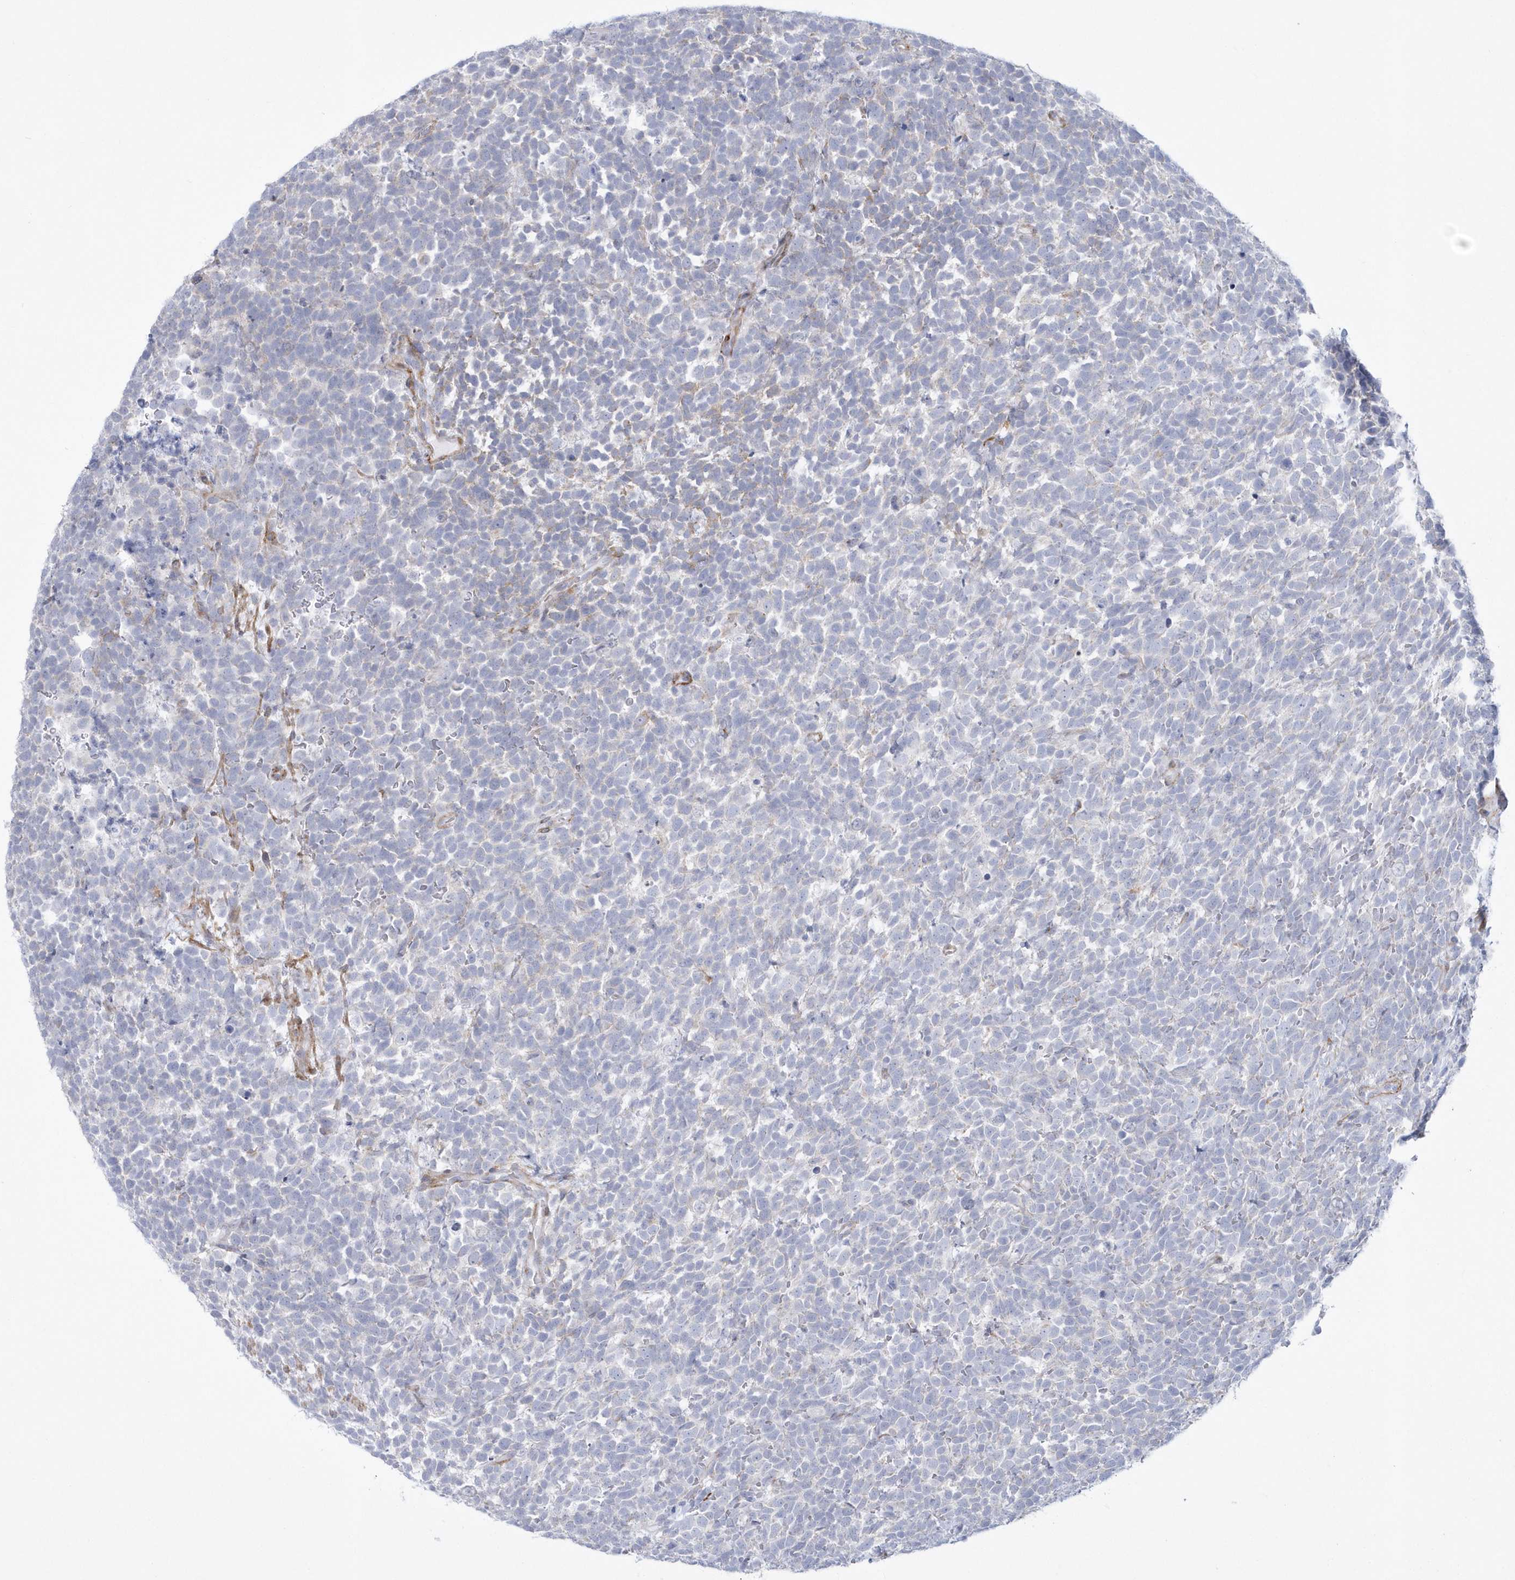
{"staining": {"intensity": "negative", "quantity": "none", "location": "none"}, "tissue": "urothelial cancer", "cell_type": "Tumor cells", "image_type": "cancer", "snomed": [{"axis": "morphology", "description": "Urothelial carcinoma, High grade"}, {"axis": "topography", "description": "Urinary bladder"}], "caption": "Immunohistochemical staining of urothelial cancer displays no significant positivity in tumor cells.", "gene": "WDR27", "patient": {"sex": "female", "age": 82}}